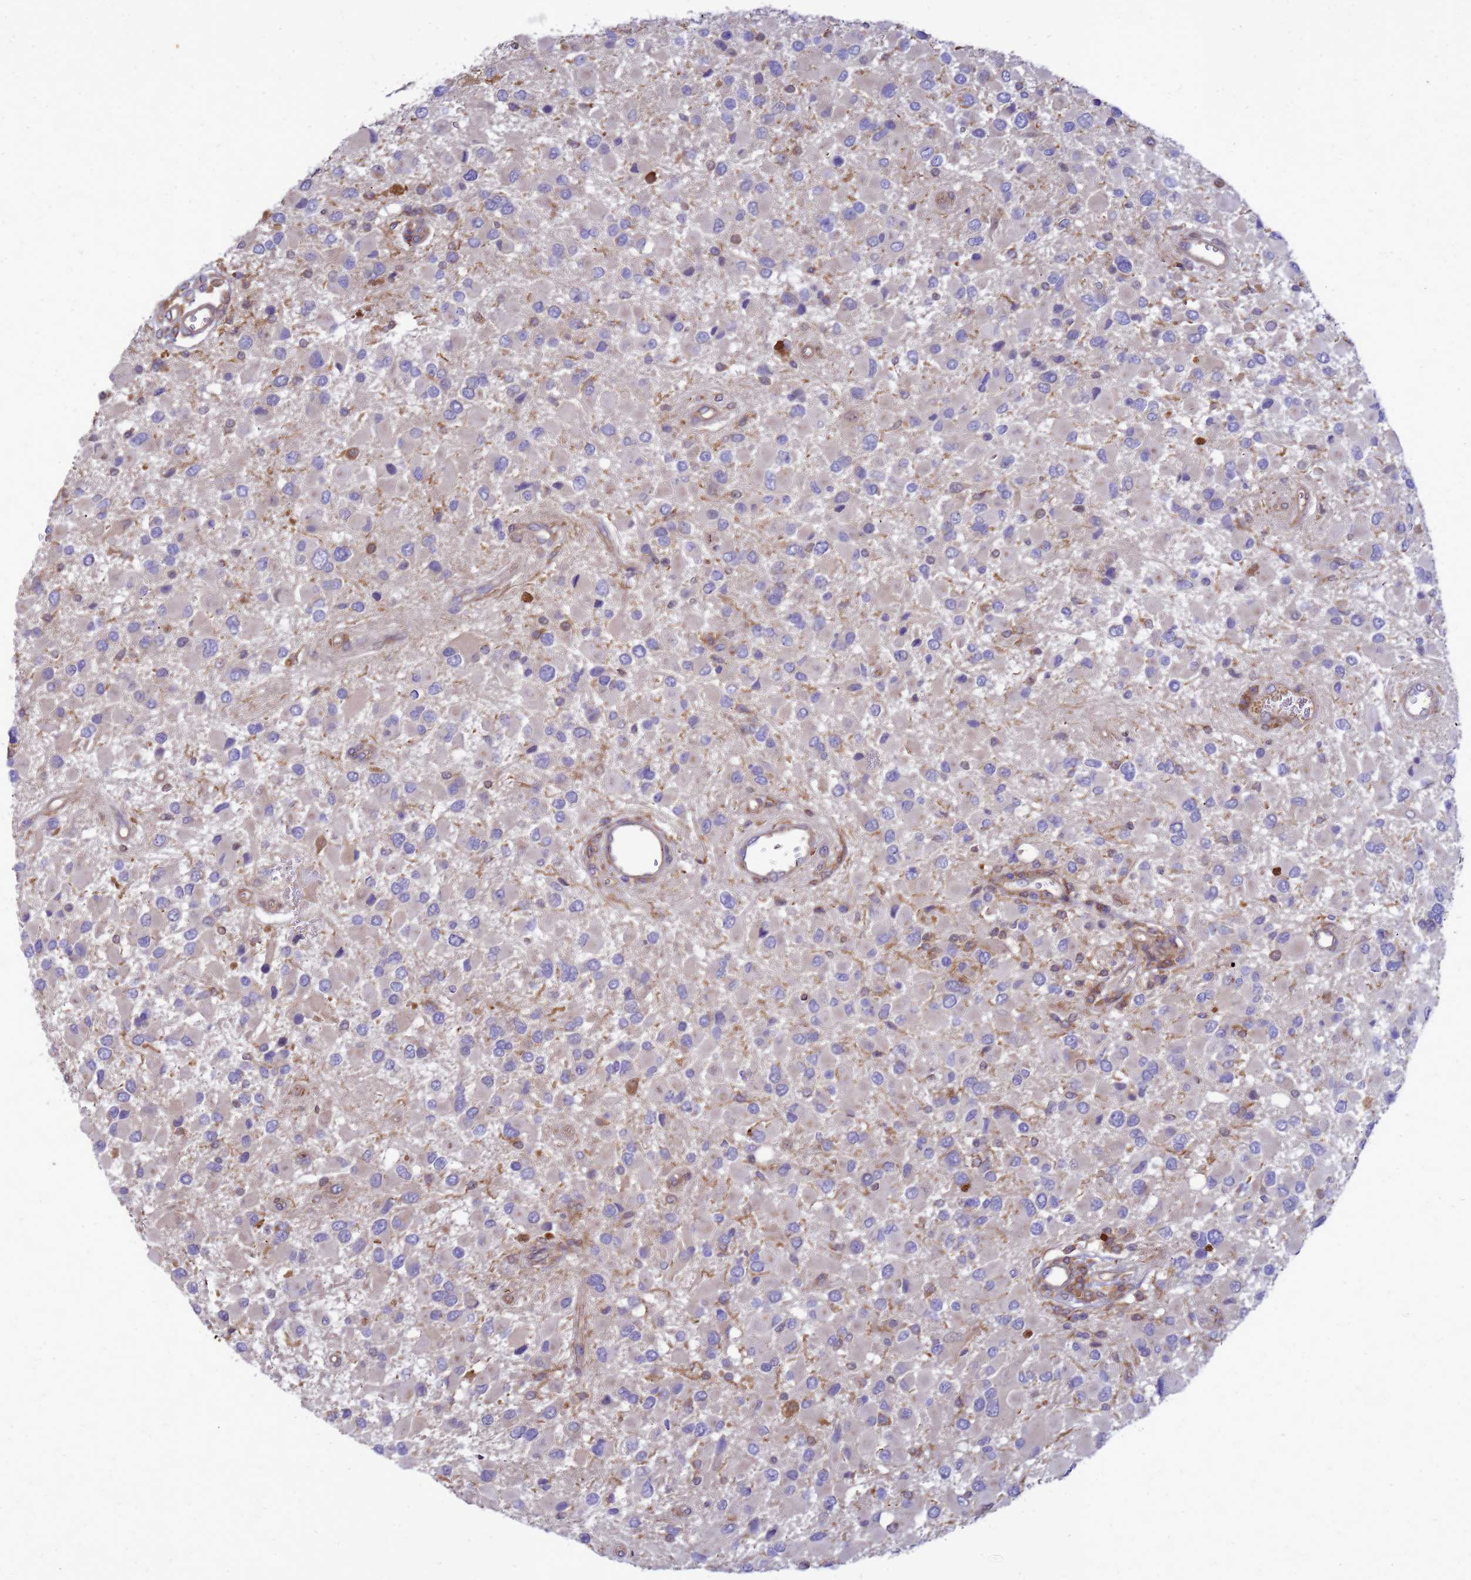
{"staining": {"intensity": "negative", "quantity": "none", "location": "none"}, "tissue": "glioma", "cell_type": "Tumor cells", "image_type": "cancer", "snomed": [{"axis": "morphology", "description": "Glioma, malignant, High grade"}, {"axis": "topography", "description": "Brain"}], "caption": "Malignant glioma (high-grade) was stained to show a protein in brown. There is no significant positivity in tumor cells. (DAB immunohistochemistry (IHC) visualized using brightfield microscopy, high magnification).", "gene": "RNF215", "patient": {"sex": "male", "age": 53}}